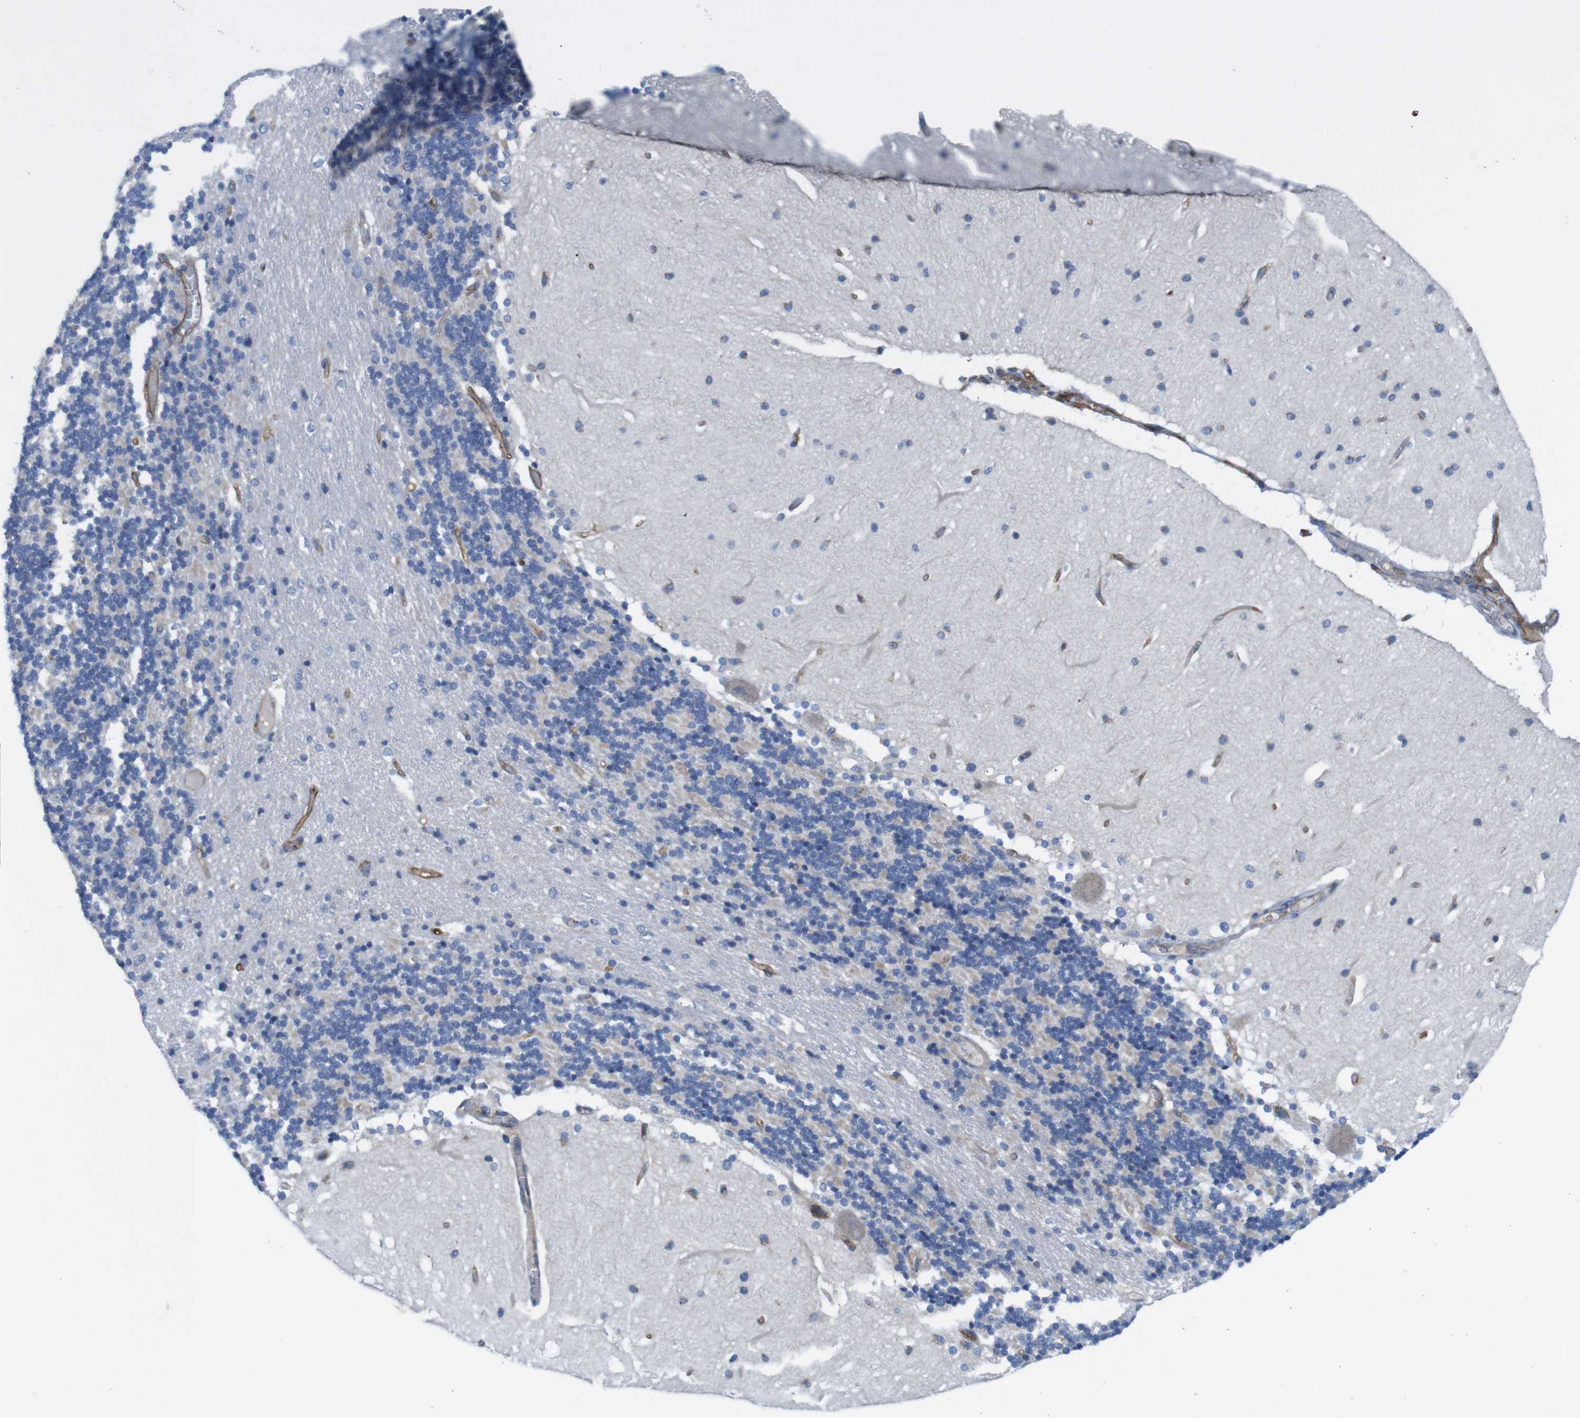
{"staining": {"intensity": "weak", "quantity": "<25%", "location": "cytoplasmic/membranous"}, "tissue": "cerebellum", "cell_type": "Cells in granular layer", "image_type": "normal", "snomed": [{"axis": "morphology", "description": "Normal tissue, NOS"}, {"axis": "topography", "description": "Cerebellum"}], "caption": "The photomicrograph displays no staining of cells in granular layer in normal cerebellum.", "gene": "CCR6", "patient": {"sex": "female", "age": 54}}